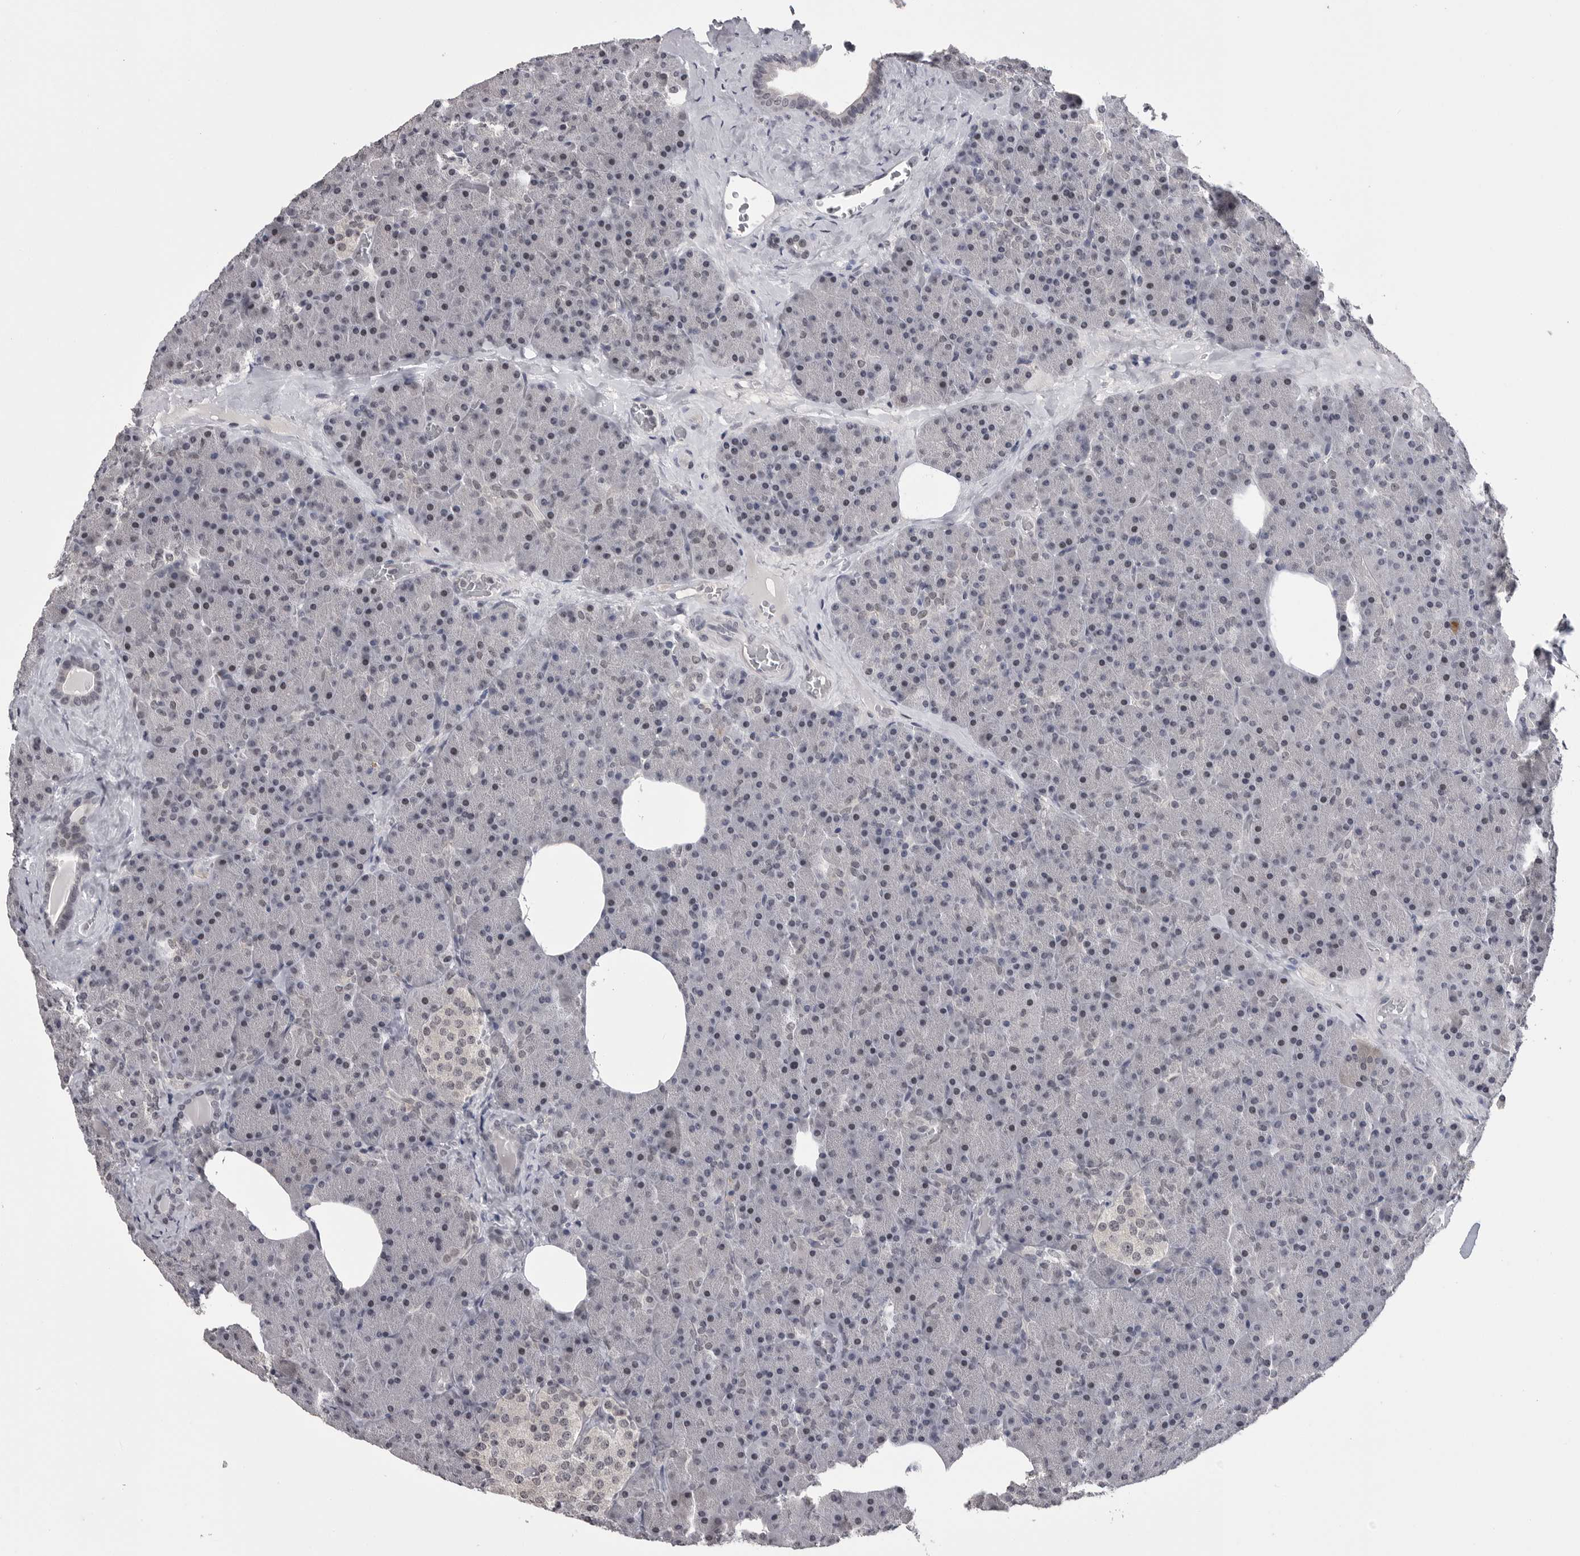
{"staining": {"intensity": "moderate", "quantity": "<25%", "location": "cytoplasmic/membranous,nuclear"}, "tissue": "pancreas", "cell_type": "Exocrine glandular cells", "image_type": "normal", "snomed": [{"axis": "morphology", "description": "Normal tissue, NOS"}, {"axis": "morphology", "description": "Carcinoid, malignant, NOS"}, {"axis": "topography", "description": "Pancreas"}], "caption": "Immunohistochemistry histopathology image of unremarkable pancreas: pancreas stained using immunohistochemistry shows low levels of moderate protein expression localized specifically in the cytoplasmic/membranous,nuclear of exocrine glandular cells, appearing as a cytoplasmic/membranous,nuclear brown color.", "gene": "DLG2", "patient": {"sex": "female", "age": 35}}